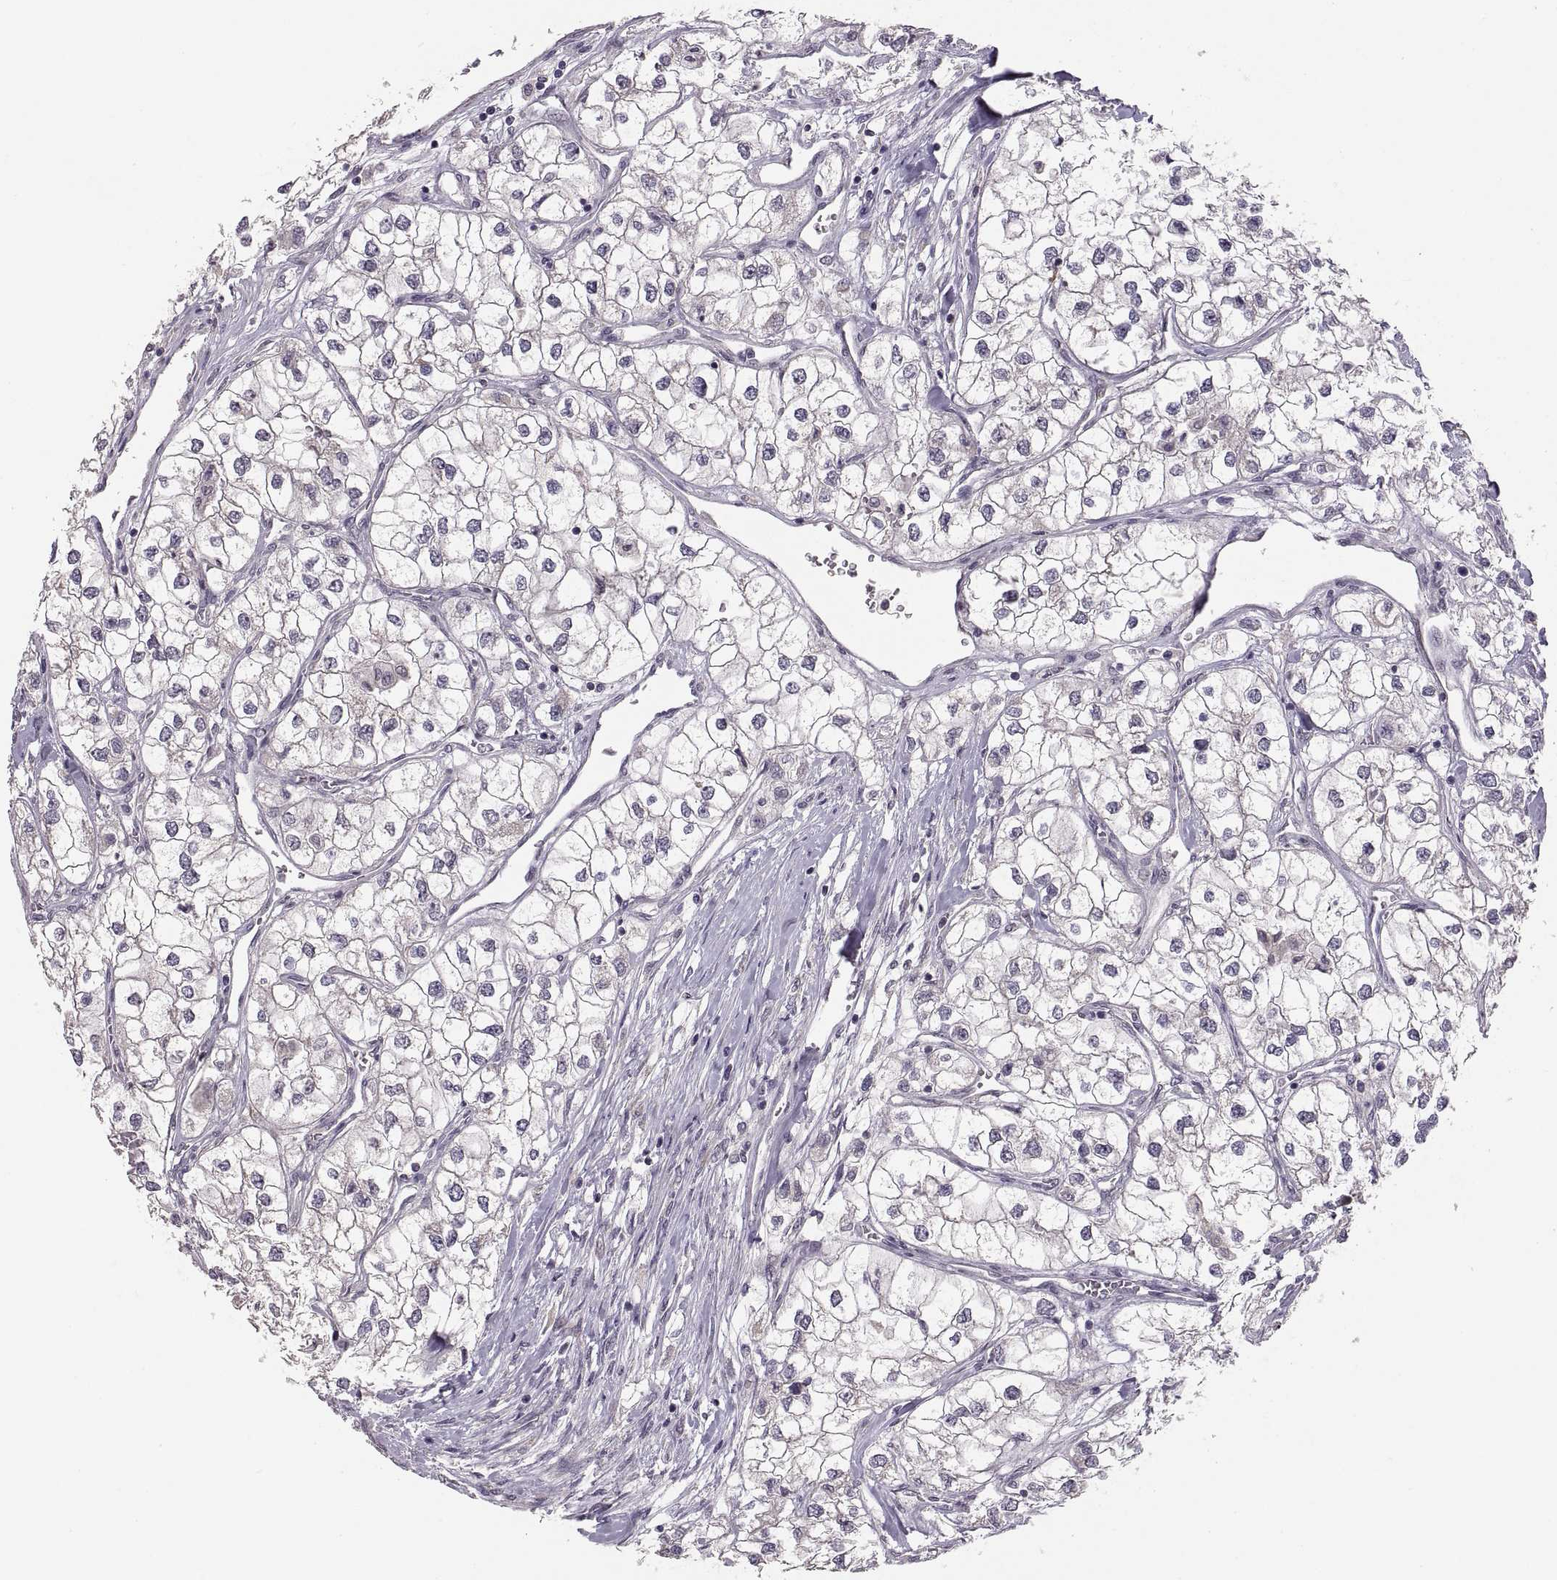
{"staining": {"intensity": "negative", "quantity": "none", "location": "none"}, "tissue": "renal cancer", "cell_type": "Tumor cells", "image_type": "cancer", "snomed": [{"axis": "morphology", "description": "Adenocarcinoma, NOS"}, {"axis": "topography", "description": "Kidney"}], "caption": "Renal cancer stained for a protein using IHC displays no expression tumor cells.", "gene": "HMGCR", "patient": {"sex": "male", "age": 59}}